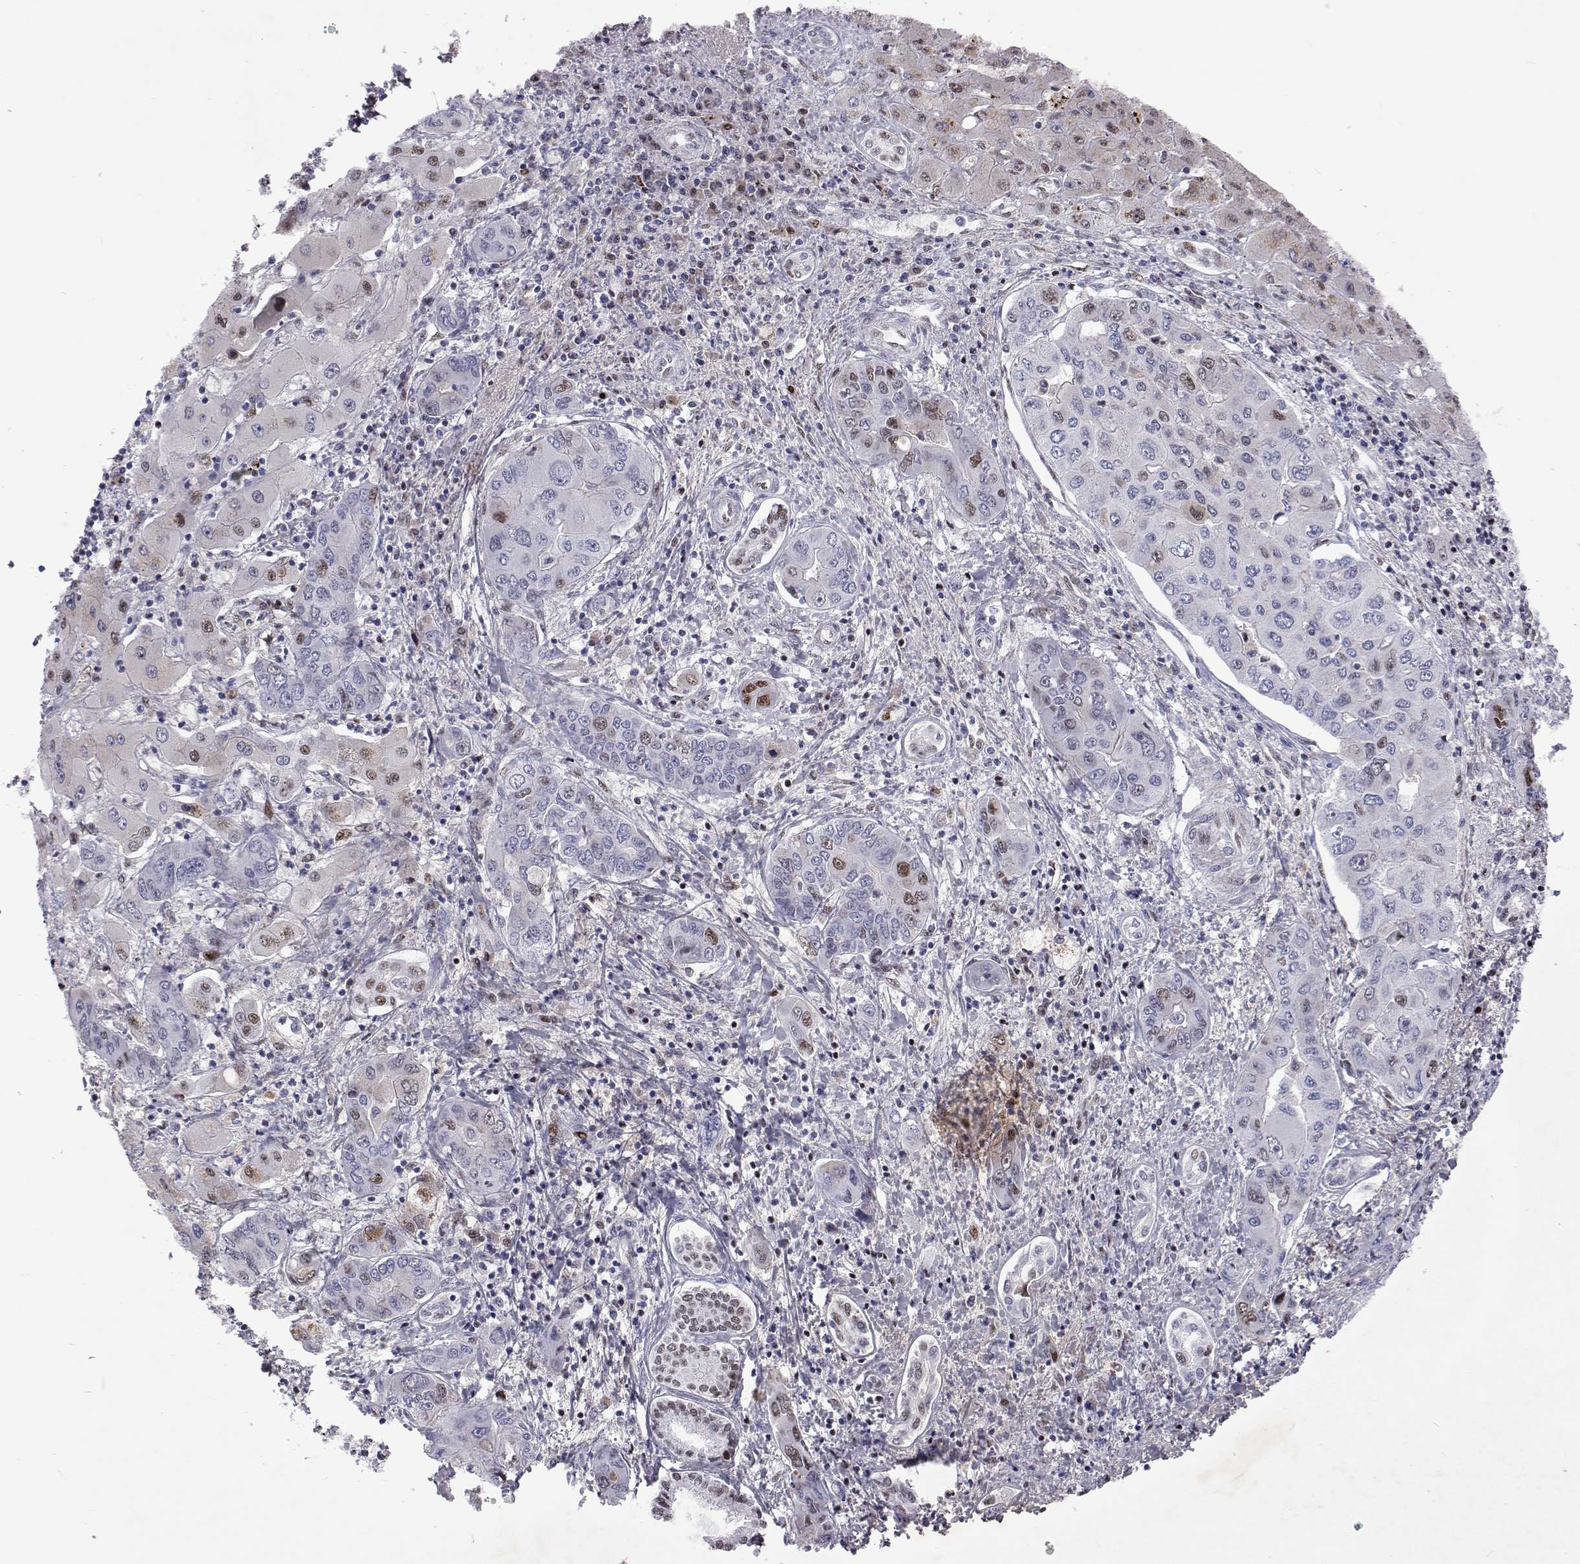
{"staining": {"intensity": "weak", "quantity": "<25%", "location": "nuclear"}, "tissue": "liver cancer", "cell_type": "Tumor cells", "image_type": "cancer", "snomed": [{"axis": "morphology", "description": "Cholangiocarcinoma"}, {"axis": "topography", "description": "Liver"}], "caption": "An IHC photomicrograph of liver cancer (cholangiocarcinoma) is shown. There is no staining in tumor cells of liver cancer (cholangiocarcinoma).", "gene": "TCF15", "patient": {"sex": "male", "age": 67}}